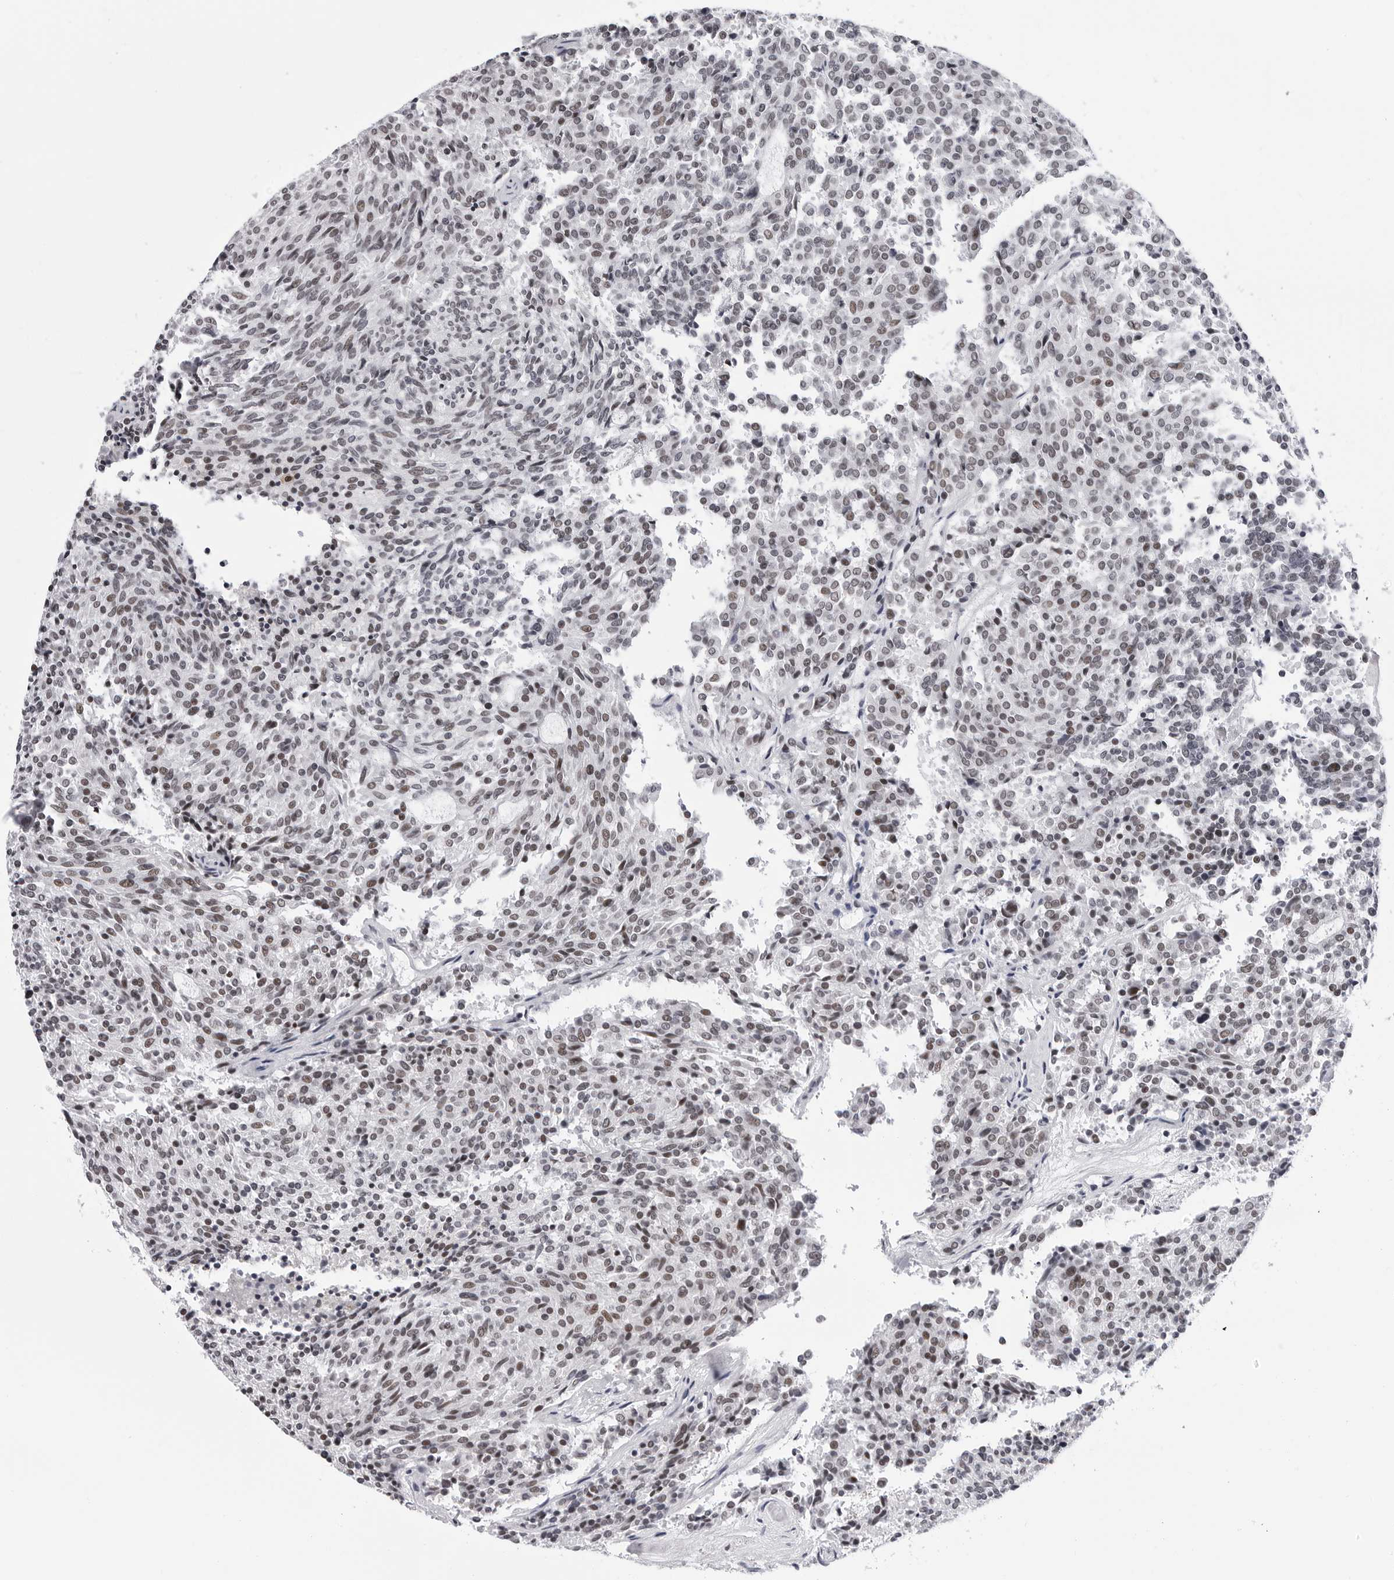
{"staining": {"intensity": "weak", "quantity": ">75%", "location": "nuclear"}, "tissue": "carcinoid", "cell_type": "Tumor cells", "image_type": "cancer", "snomed": [{"axis": "morphology", "description": "Carcinoid, malignant, NOS"}, {"axis": "topography", "description": "Pancreas"}], "caption": "Carcinoid stained with a brown dye demonstrates weak nuclear positive positivity in approximately >75% of tumor cells.", "gene": "SF3B4", "patient": {"sex": "female", "age": 54}}